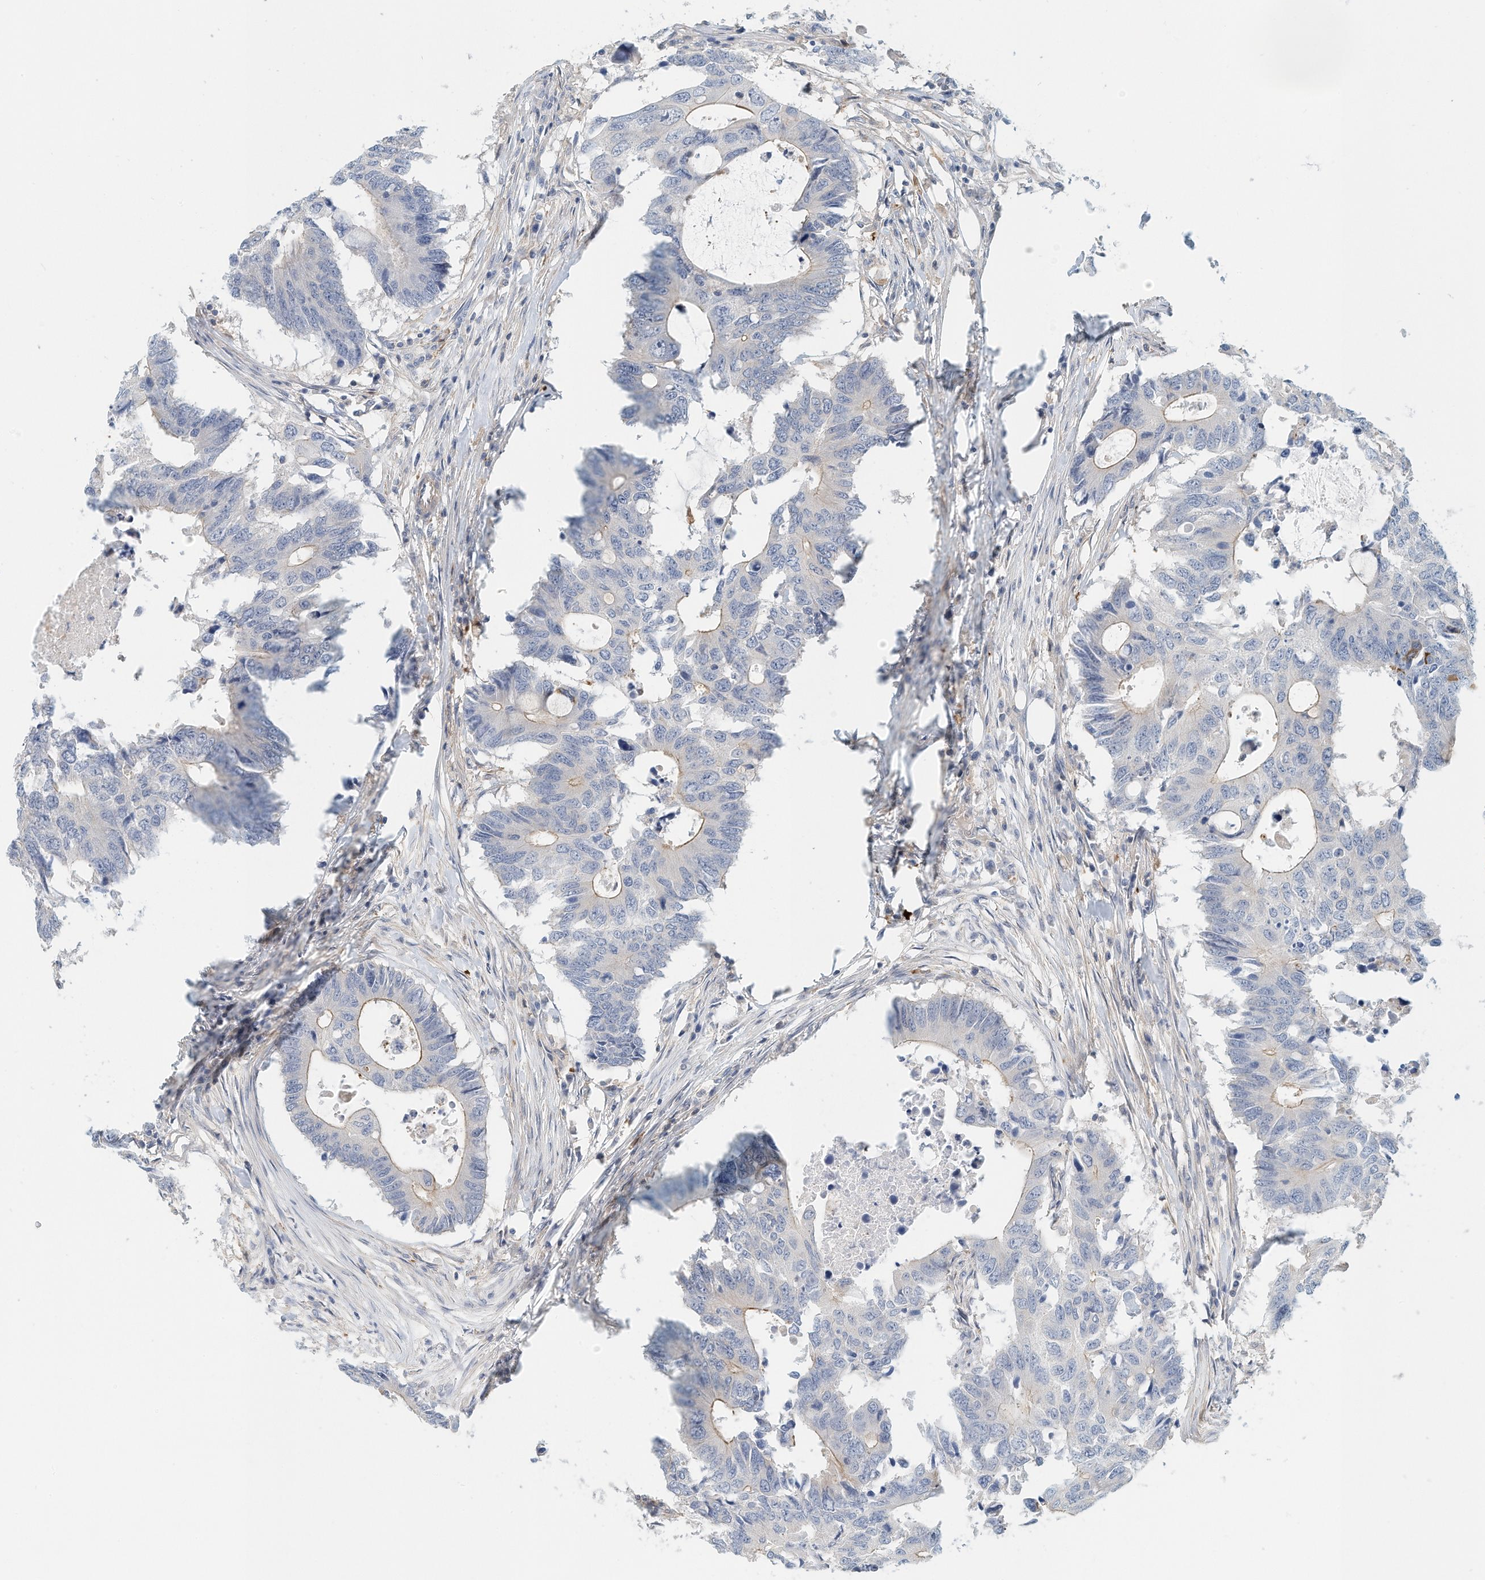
{"staining": {"intensity": "weak", "quantity": "<25%", "location": "cytoplasmic/membranous"}, "tissue": "colorectal cancer", "cell_type": "Tumor cells", "image_type": "cancer", "snomed": [{"axis": "morphology", "description": "Adenocarcinoma, NOS"}, {"axis": "topography", "description": "Colon"}], "caption": "Tumor cells show no significant staining in adenocarcinoma (colorectal).", "gene": "MICAL1", "patient": {"sex": "male", "age": 71}}